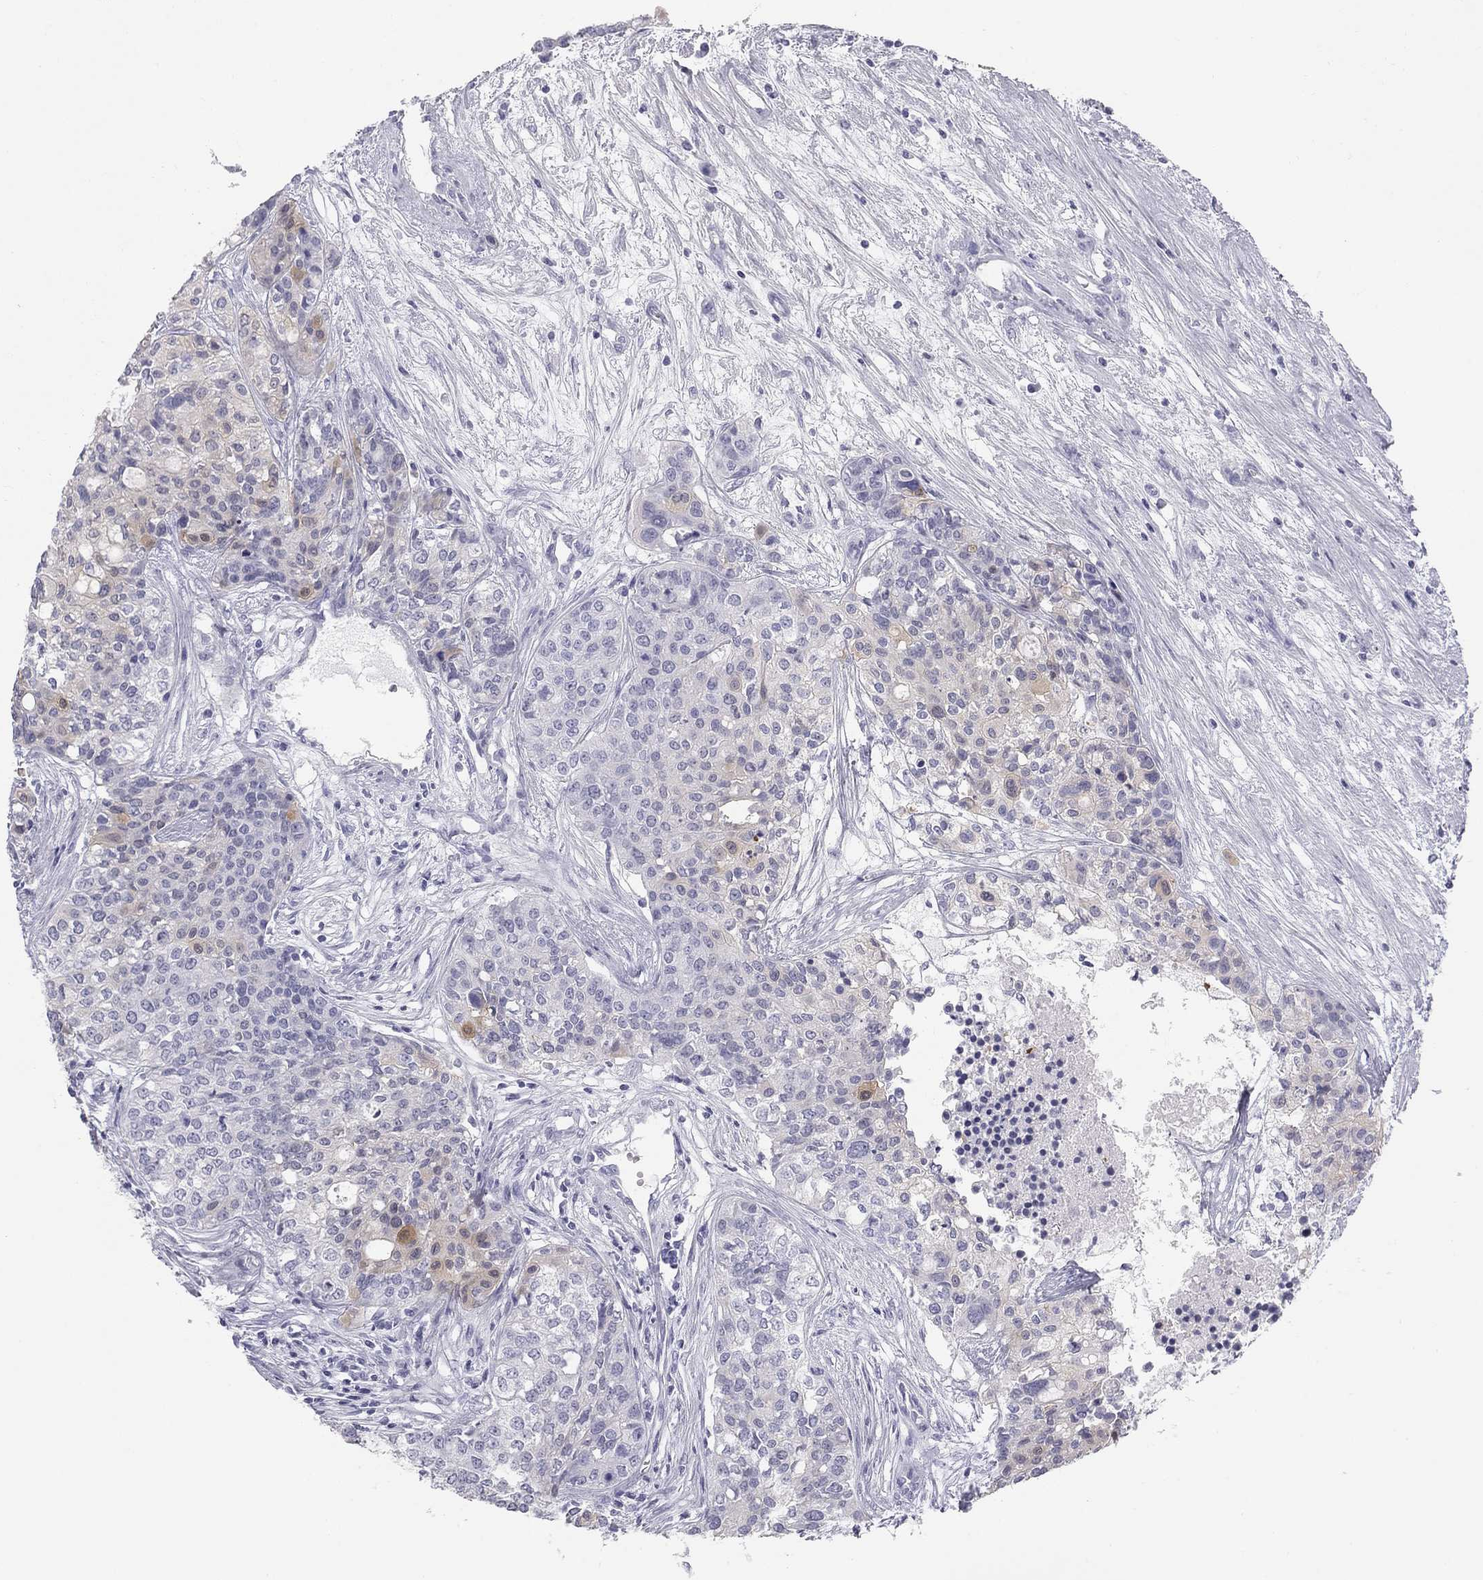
{"staining": {"intensity": "weak", "quantity": "<25%", "location": "cytoplasmic/membranous"}, "tissue": "carcinoid", "cell_type": "Tumor cells", "image_type": "cancer", "snomed": [{"axis": "morphology", "description": "Carcinoid, malignant, NOS"}, {"axis": "topography", "description": "Colon"}], "caption": "DAB (3,3'-diaminobenzidine) immunohistochemical staining of human malignant carcinoid demonstrates no significant expression in tumor cells.", "gene": "SULT2B1", "patient": {"sex": "male", "age": 81}}